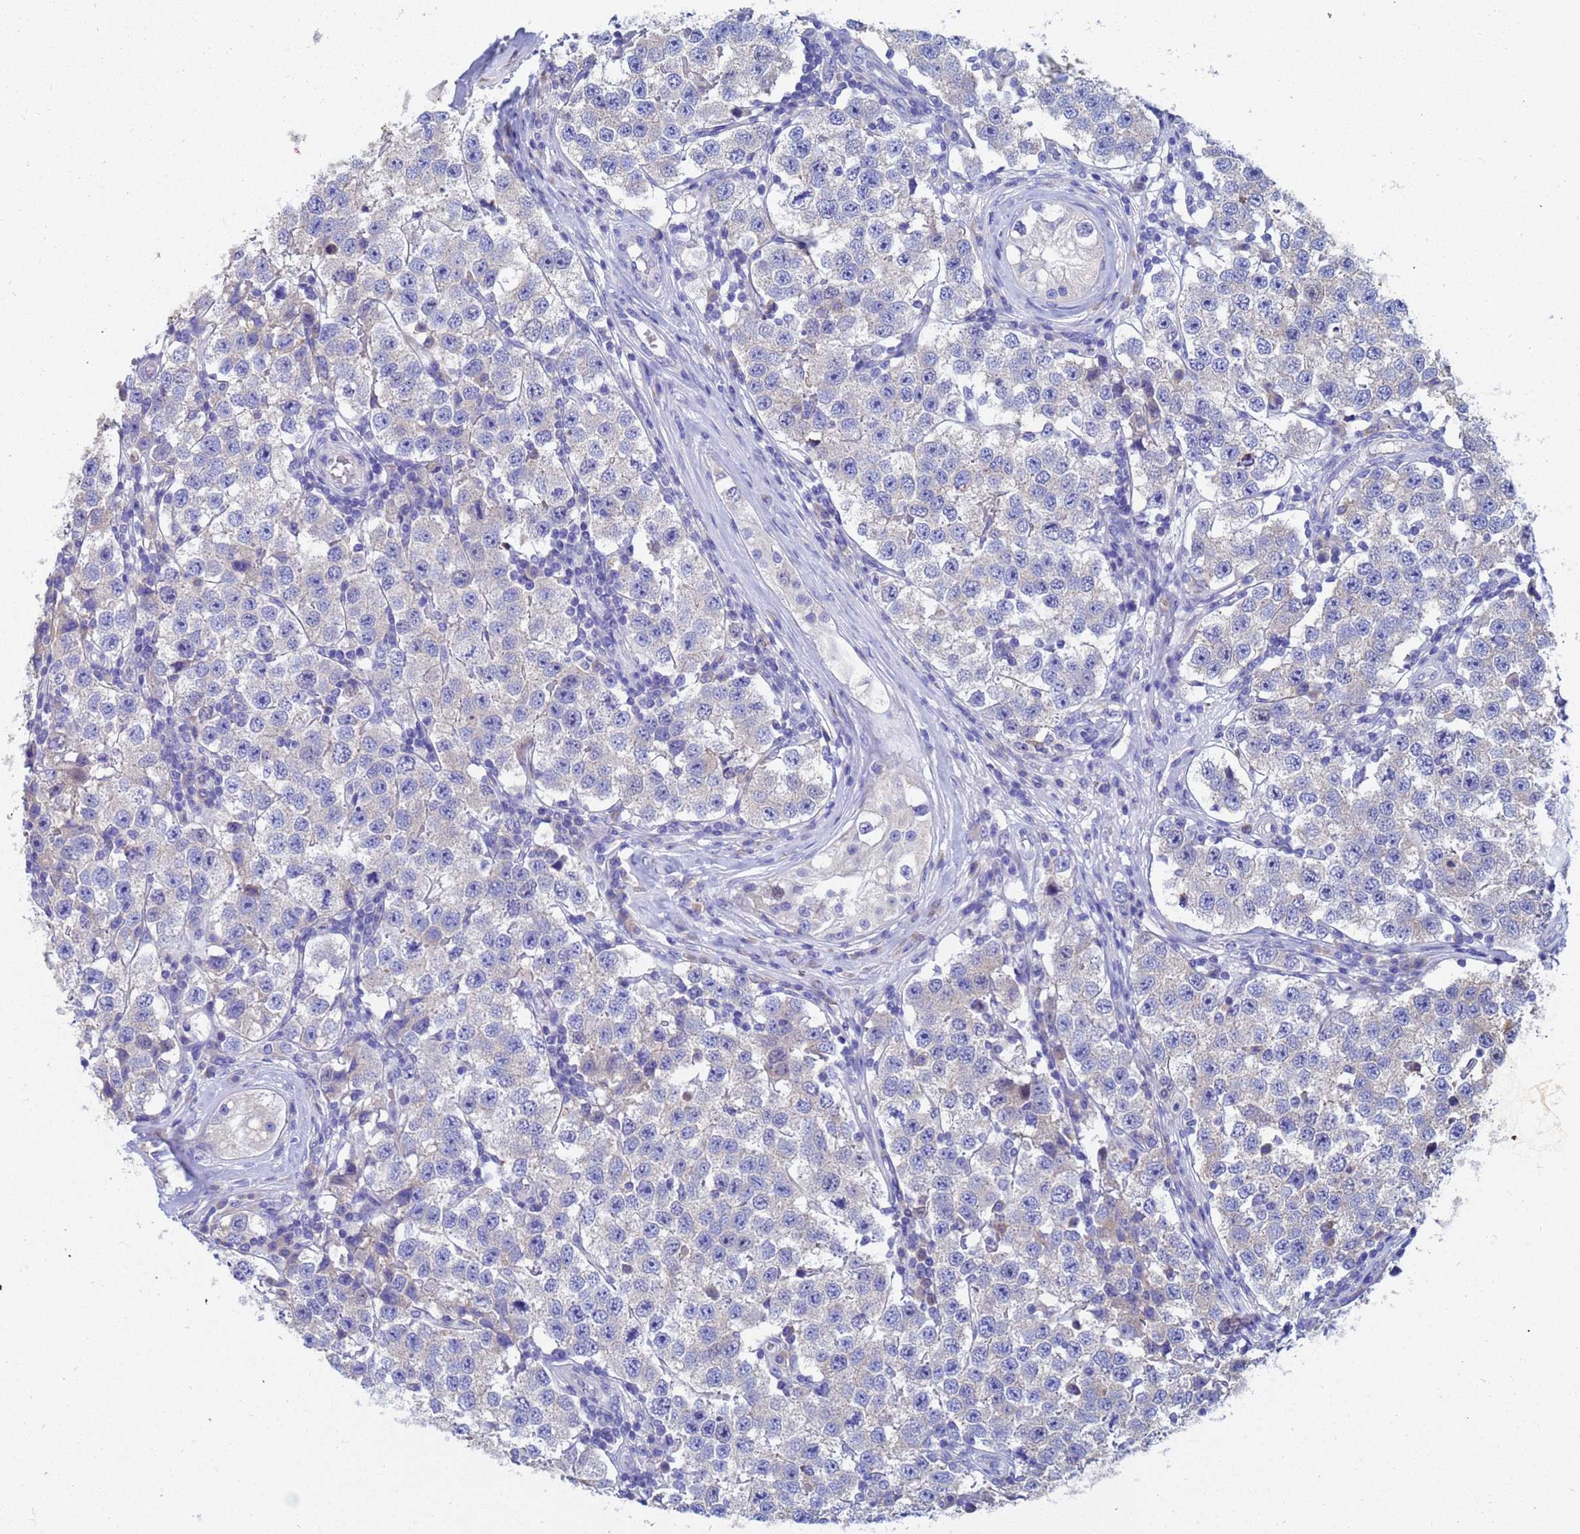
{"staining": {"intensity": "negative", "quantity": "none", "location": "none"}, "tissue": "testis cancer", "cell_type": "Tumor cells", "image_type": "cancer", "snomed": [{"axis": "morphology", "description": "Seminoma, NOS"}, {"axis": "topography", "description": "Testis"}], "caption": "This image is of testis cancer (seminoma) stained with immunohistochemistry (IHC) to label a protein in brown with the nuclei are counter-stained blue. There is no positivity in tumor cells.", "gene": "UBE2O", "patient": {"sex": "male", "age": 34}}